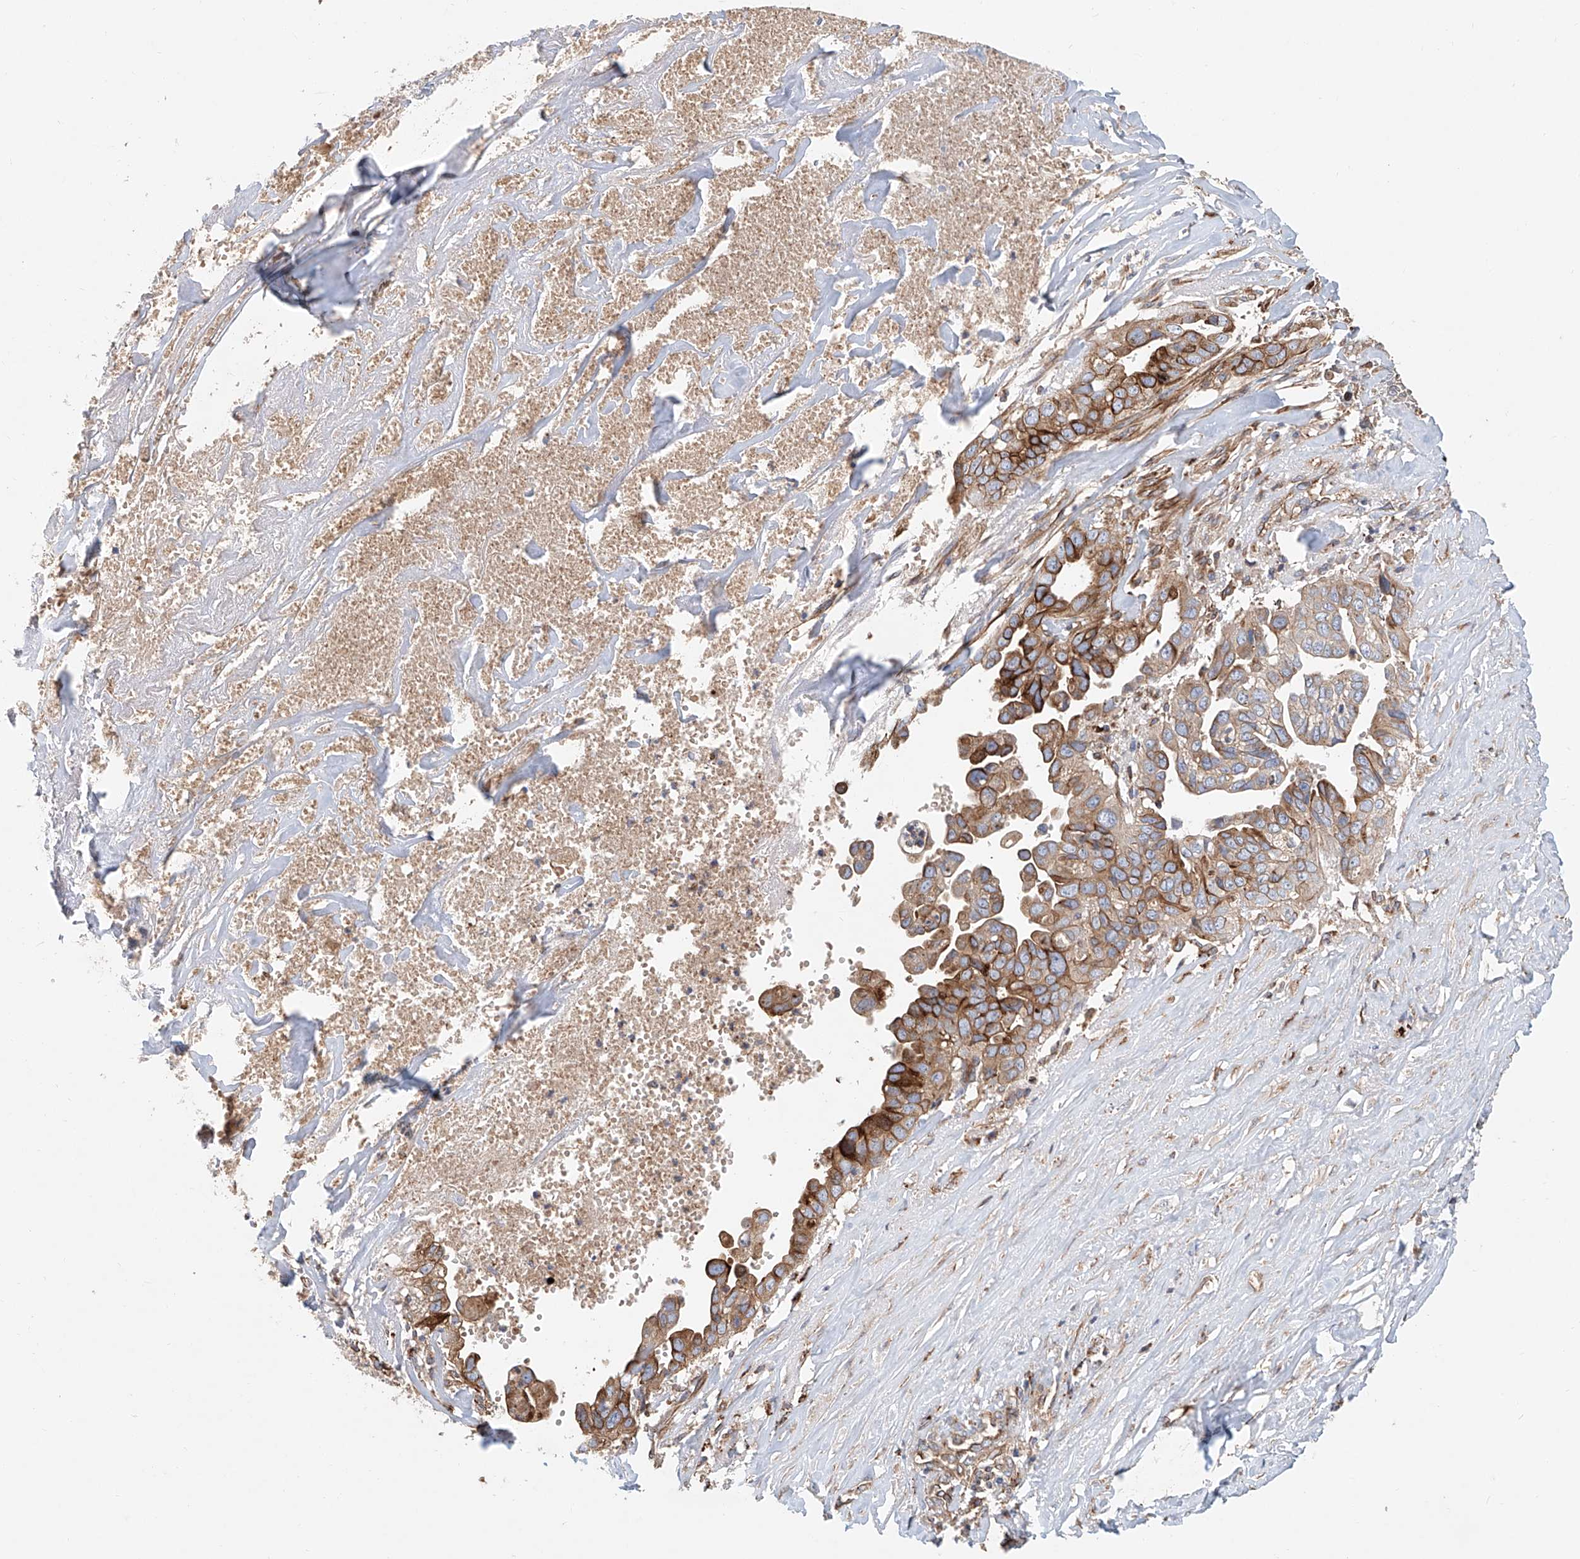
{"staining": {"intensity": "strong", "quantity": "25%-75%", "location": "cytoplasmic/membranous"}, "tissue": "liver cancer", "cell_type": "Tumor cells", "image_type": "cancer", "snomed": [{"axis": "morphology", "description": "Cholangiocarcinoma"}, {"axis": "topography", "description": "Liver"}], "caption": "Brown immunohistochemical staining in human liver cancer (cholangiocarcinoma) shows strong cytoplasmic/membranous expression in about 25%-75% of tumor cells. The staining was performed using DAB to visualize the protein expression in brown, while the nuclei were stained in blue with hematoxylin (Magnification: 20x).", "gene": "HGSNAT", "patient": {"sex": "female", "age": 79}}